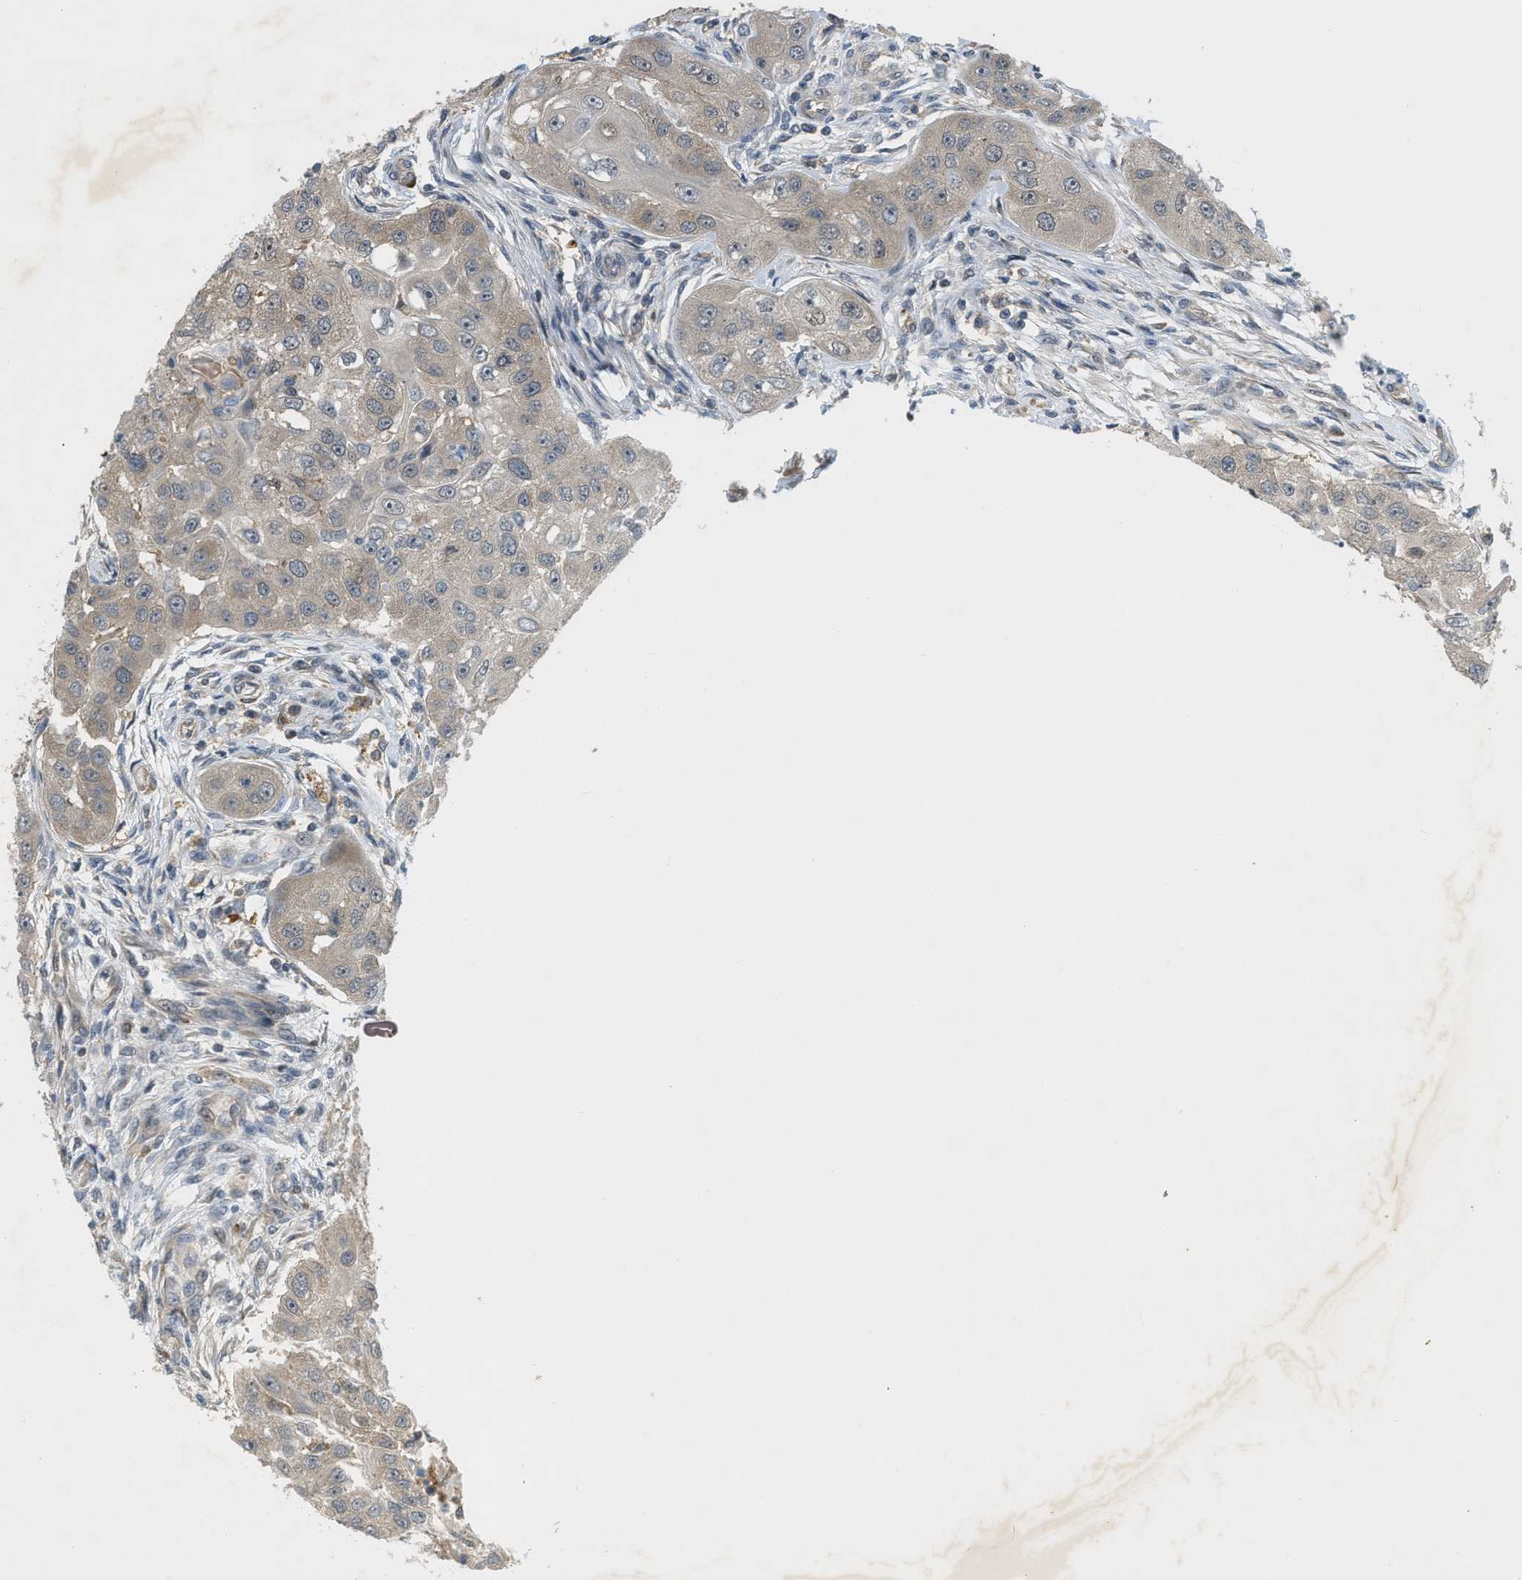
{"staining": {"intensity": "weak", "quantity": ">75%", "location": "cytoplasmic/membranous"}, "tissue": "head and neck cancer", "cell_type": "Tumor cells", "image_type": "cancer", "snomed": [{"axis": "morphology", "description": "Normal tissue, NOS"}, {"axis": "morphology", "description": "Squamous cell carcinoma, NOS"}, {"axis": "topography", "description": "Skeletal muscle"}, {"axis": "topography", "description": "Head-Neck"}], "caption": "Immunohistochemical staining of head and neck cancer (squamous cell carcinoma) reveals low levels of weak cytoplasmic/membranous positivity in about >75% of tumor cells.", "gene": "PDCL3", "patient": {"sex": "male", "age": 51}}